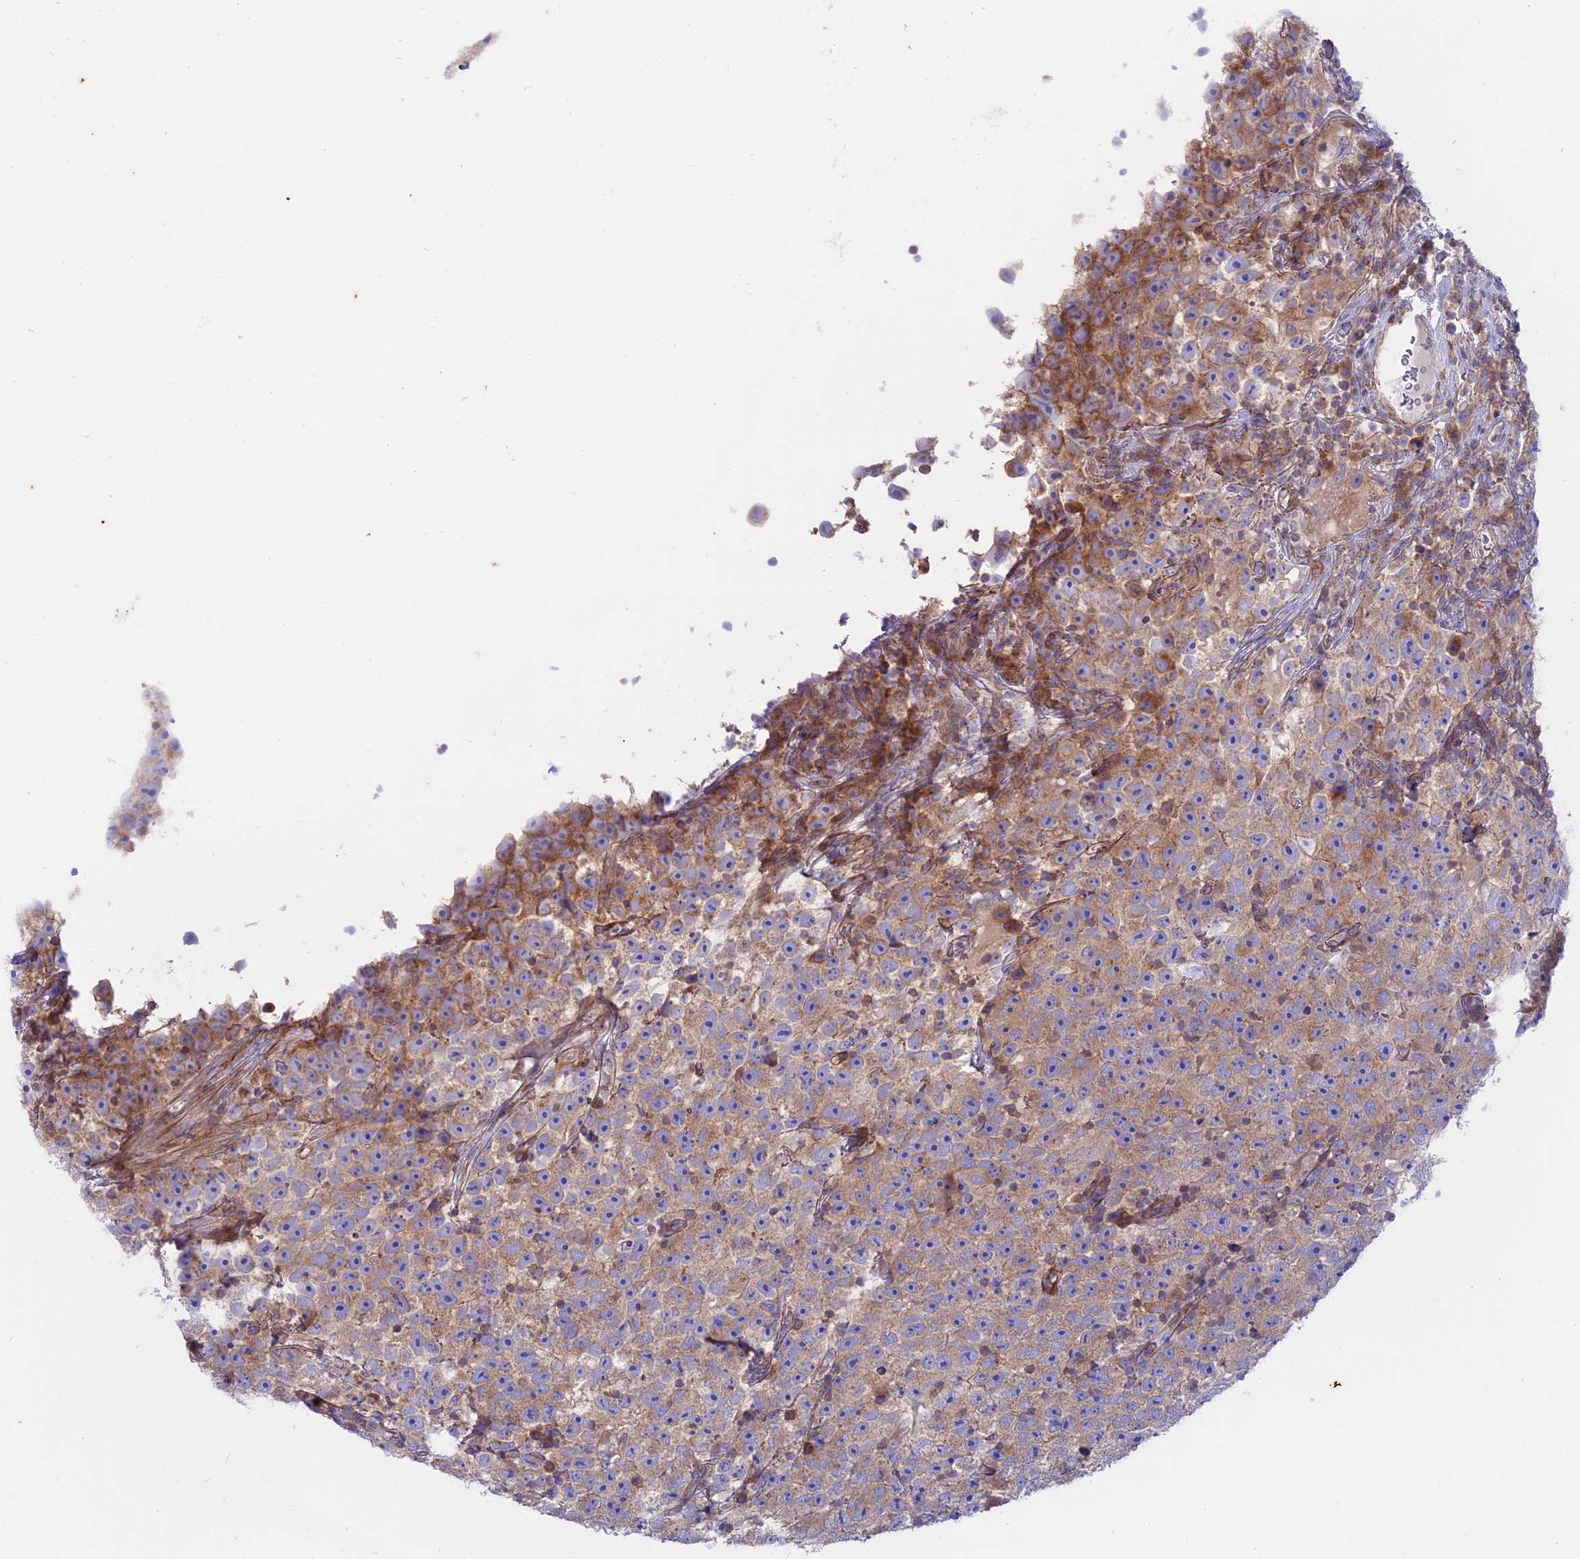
{"staining": {"intensity": "weak", "quantity": ">75%", "location": "cytoplasmic/membranous"}, "tissue": "testis cancer", "cell_type": "Tumor cells", "image_type": "cancer", "snomed": [{"axis": "morphology", "description": "Seminoma, NOS"}, {"axis": "topography", "description": "Testis"}], "caption": "Protein staining shows weak cytoplasmic/membranous expression in about >75% of tumor cells in testis cancer (seminoma). (Brightfield microscopy of DAB IHC at high magnification).", "gene": "MYO5B", "patient": {"sex": "male", "age": 22}}